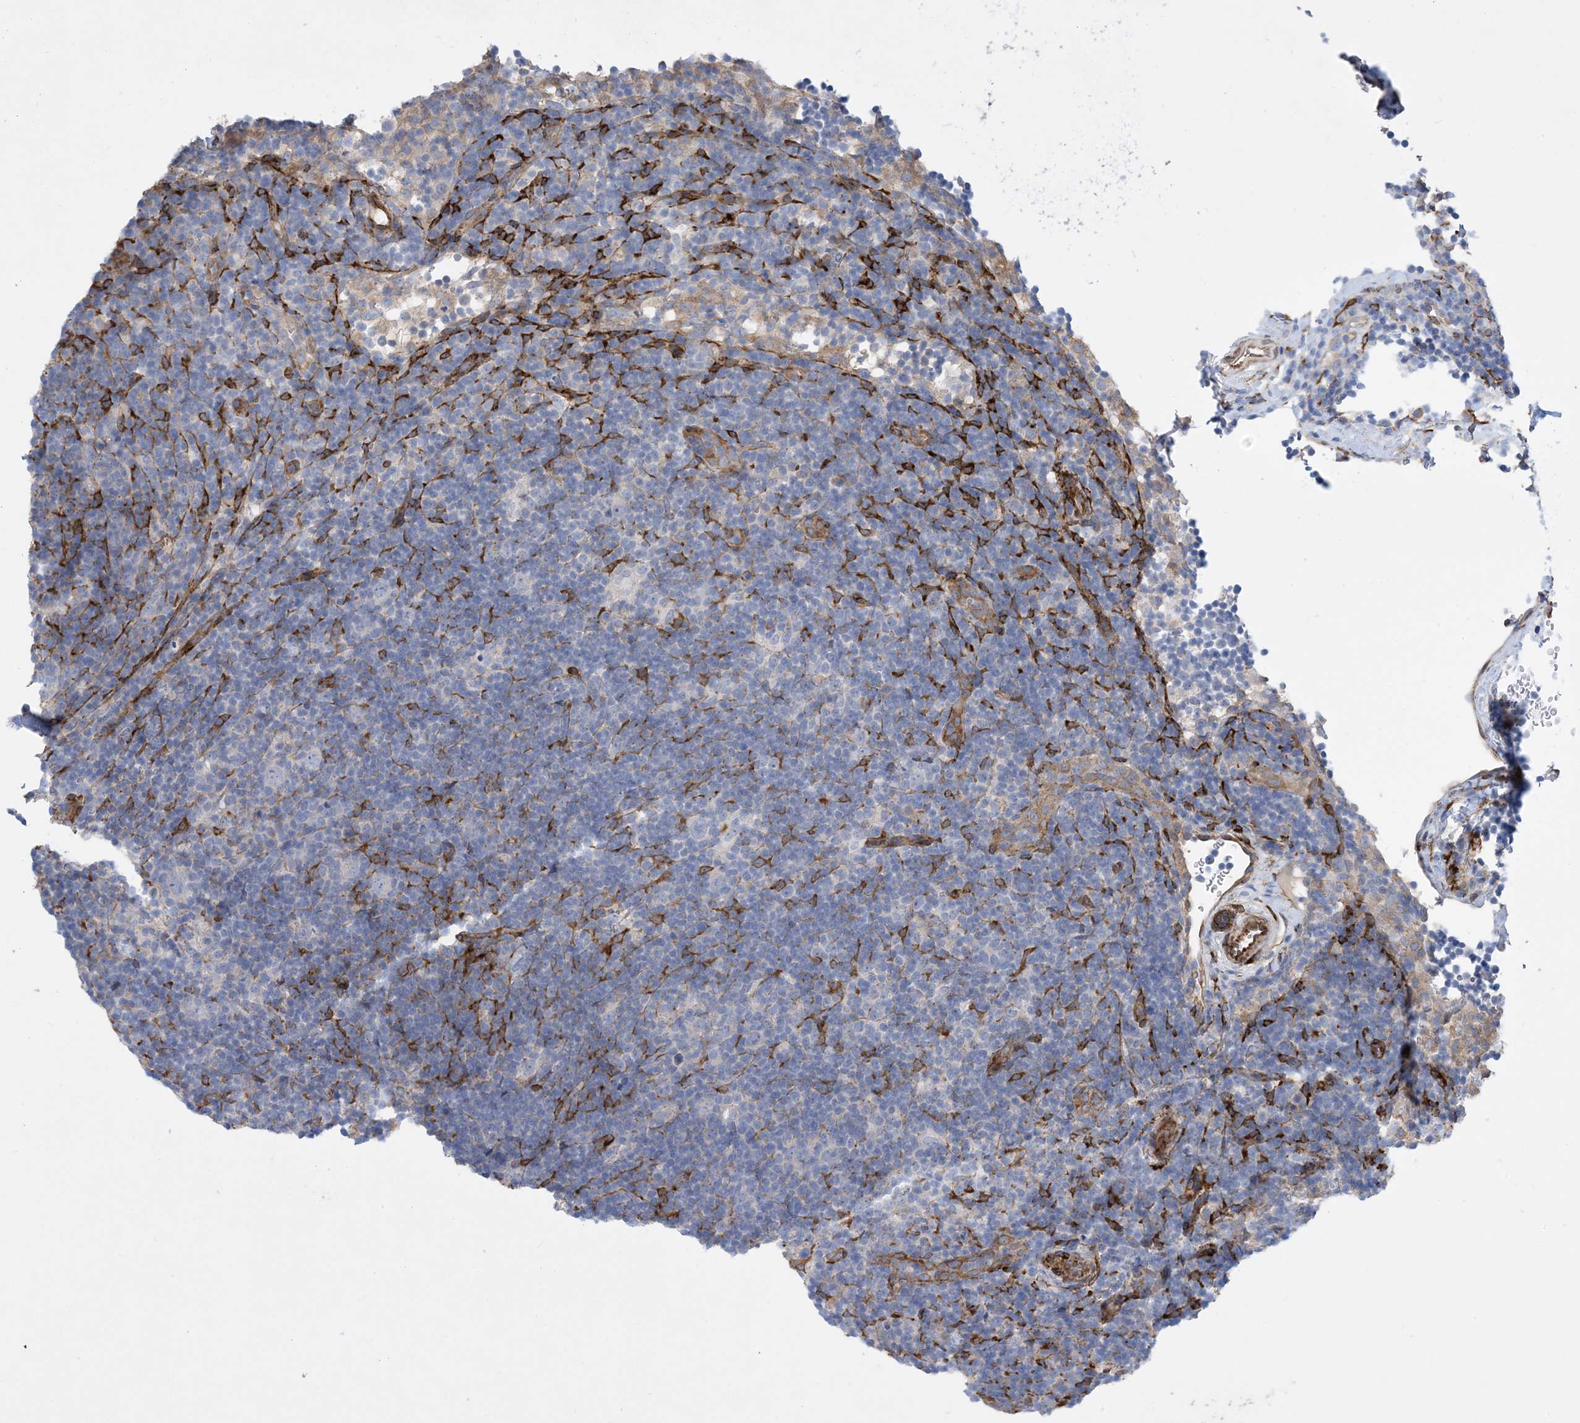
{"staining": {"intensity": "negative", "quantity": "none", "location": "none"}, "tissue": "lymphoma", "cell_type": "Tumor cells", "image_type": "cancer", "snomed": [{"axis": "morphology", "description": "Hodgkin's disease, NOS"}, {"axis": "topography", "description": "Lymph node"}], "caption": "Immunohistochemistry (IHC) micrograph of neoplastic tissue: human lymphoma stained with DAB (3,3'-diaminobenzidine) shows no significant protein positivity in tumor cells. (DAB (3,3'-diaminobenzidine) immunohistochemistry (IHC) with hematoxylin counter stain).", "gene": "RBMS3", "patient": {"sex": "female", "age": 57}}